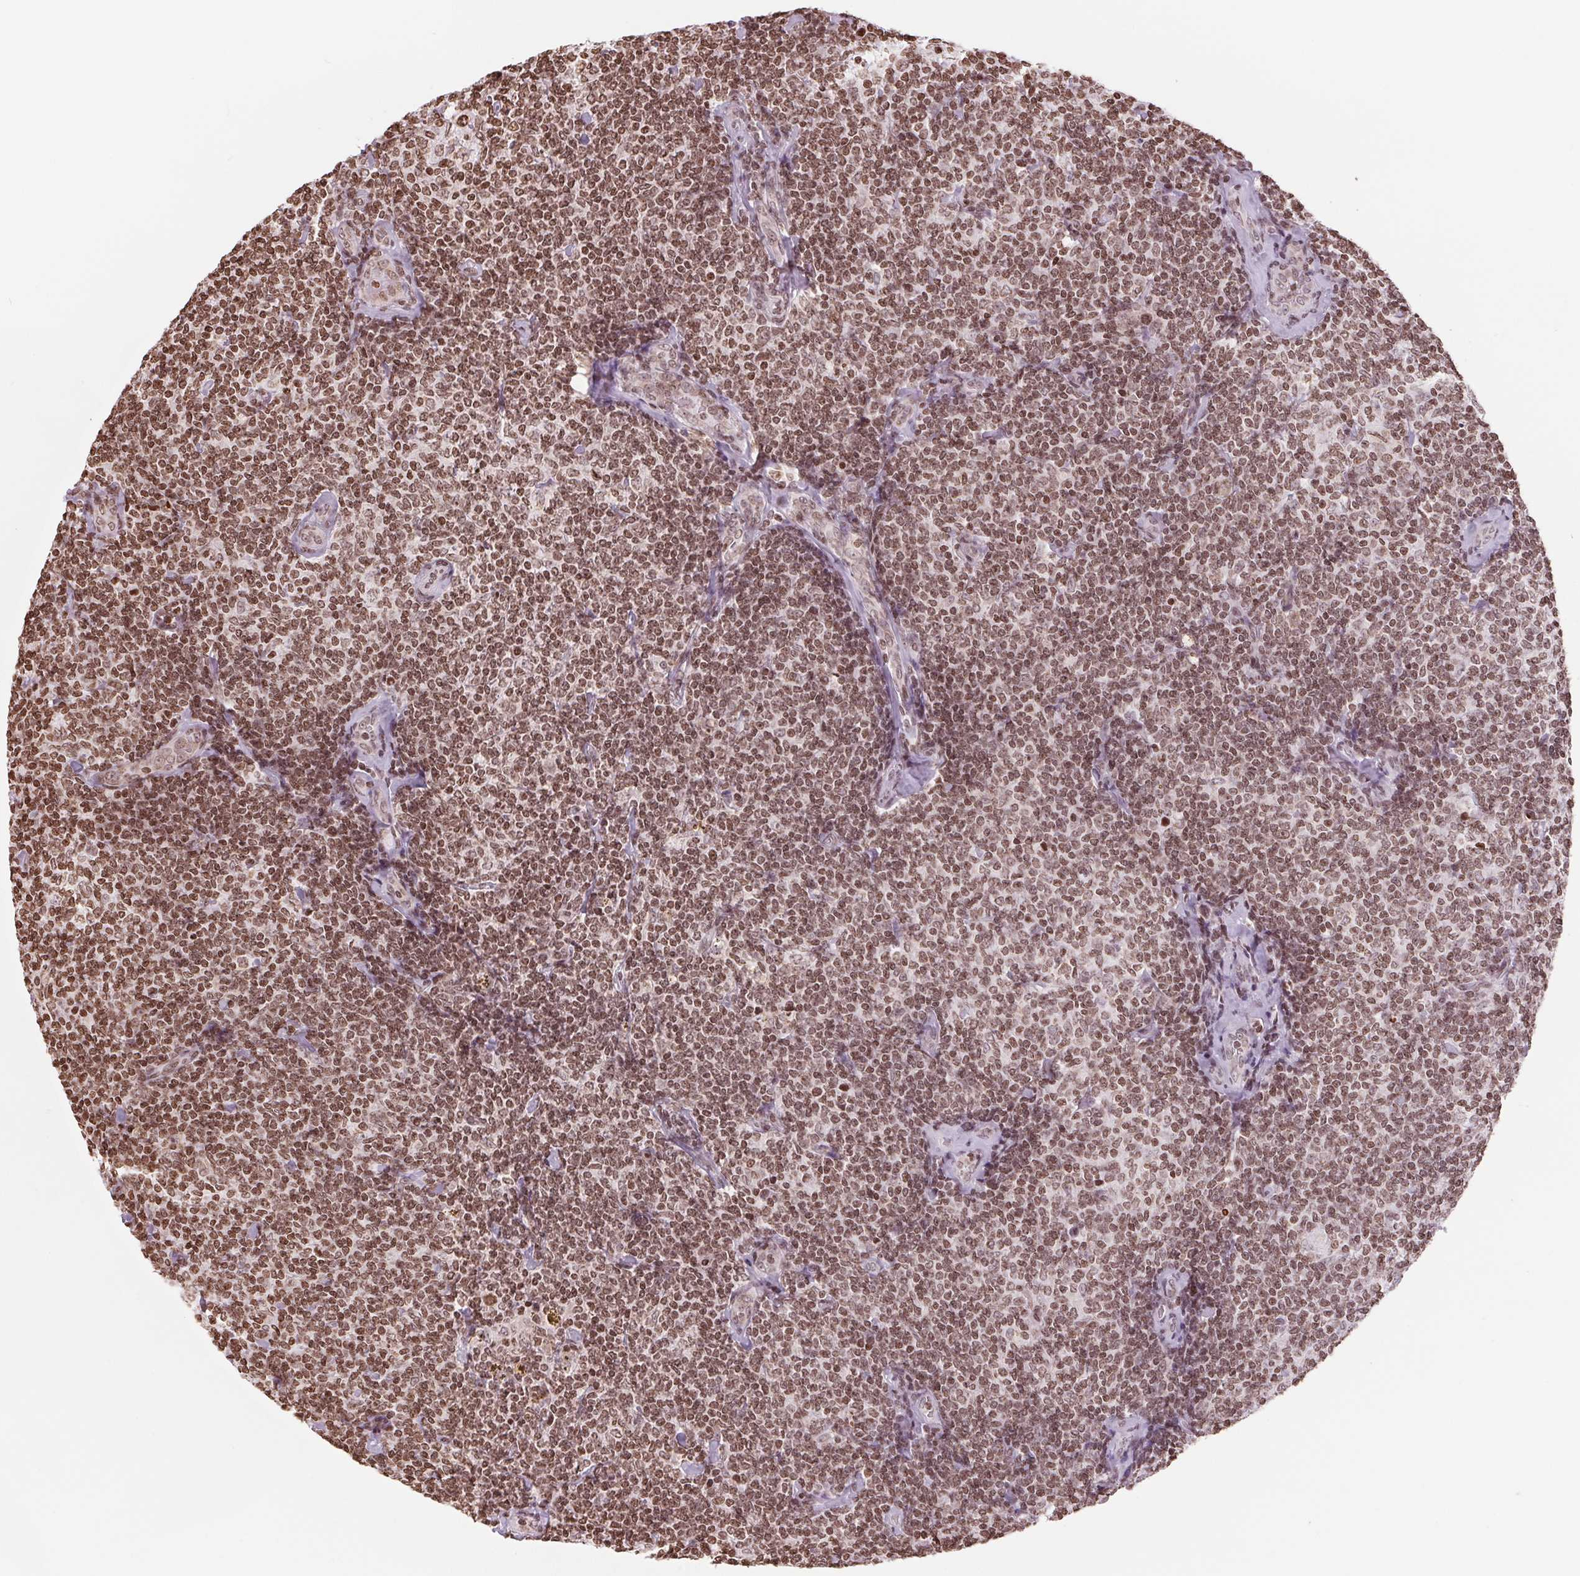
{"staining": {"intensity": "moderate", "quantity": ">75%", "location": "nuclear"}, "tissue": "lymphoma", "cell_type": "Tumor cells", "image_type": "cancer", "snomed": [{"axis": "morphology", "description": "Malignant lymphoma, non-Hodgkin's type, Low grade"}, {"axis": "topography", "description": "Lymph node"}], "caption": "Moderate nuclear protein staining is seen in about >75% of tumor cells in malignant lymphoma, non-Hodgkin's type (low-grade).", "gene": "SMIM12", "patient": {"sex": "female", "age": 56}}